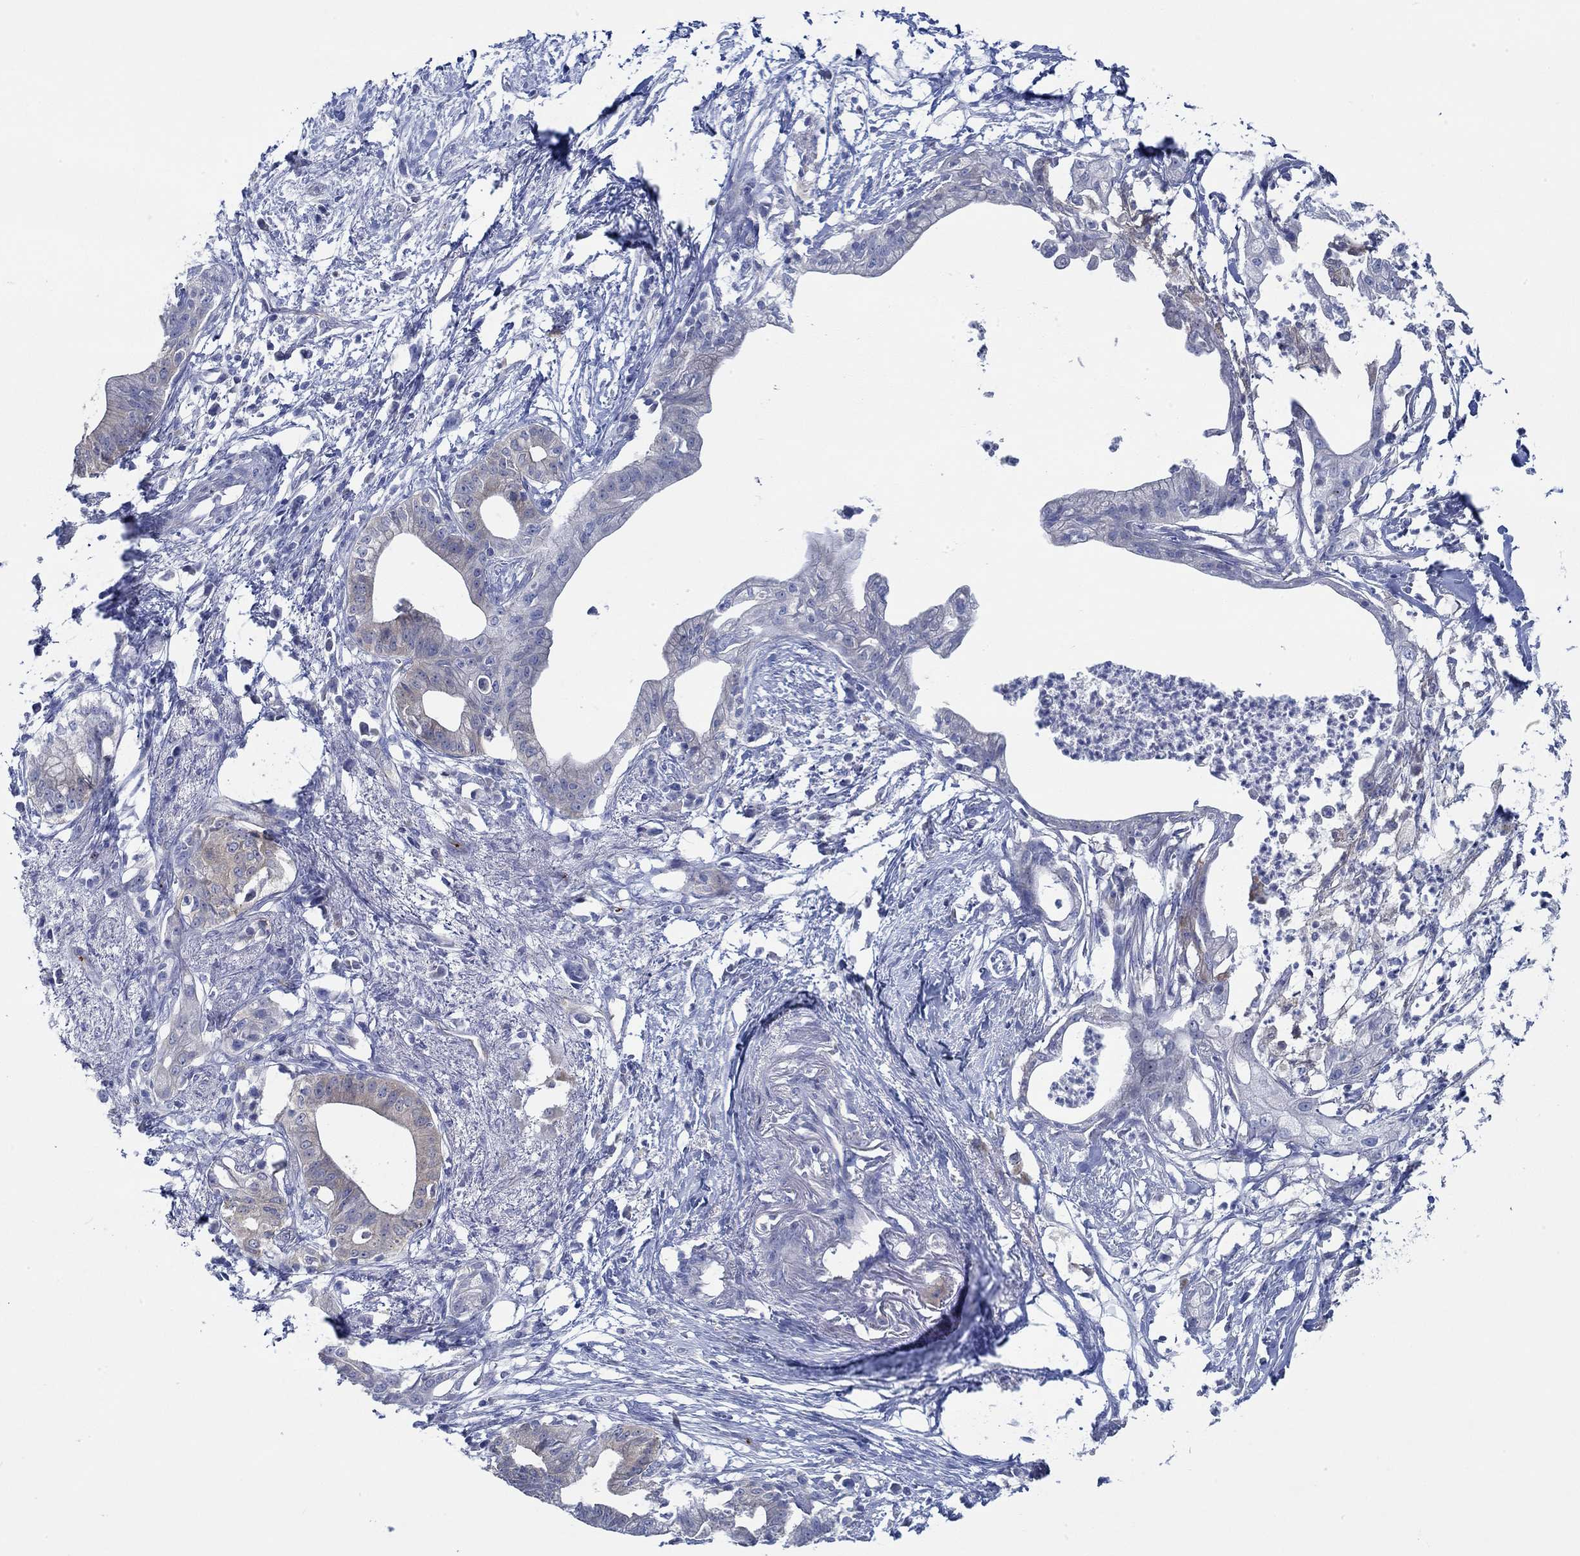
{"staining": {"intensity": "negative", "quantity": "none", "location": "none"}, "tissue": "pancreatic cancer", "cell_type": "Tumor cells", "image_type": "cancer", "snomed": [{"axis": "morphology", "description": "Normal tissue, NOS"}, {"axis": "morphology", "description": "Adenocarcinoma, NOS"}, {"axis": "topography", "description": "Pancreas"}], "caption": "IHC histopathology image of human adenocarcinoma (pancreatic) stained for a protein (brown), which reveals no positivity in tumor cells.", "gene": "SLC27A3", "patient": {"sex": "female", "age": 58}}